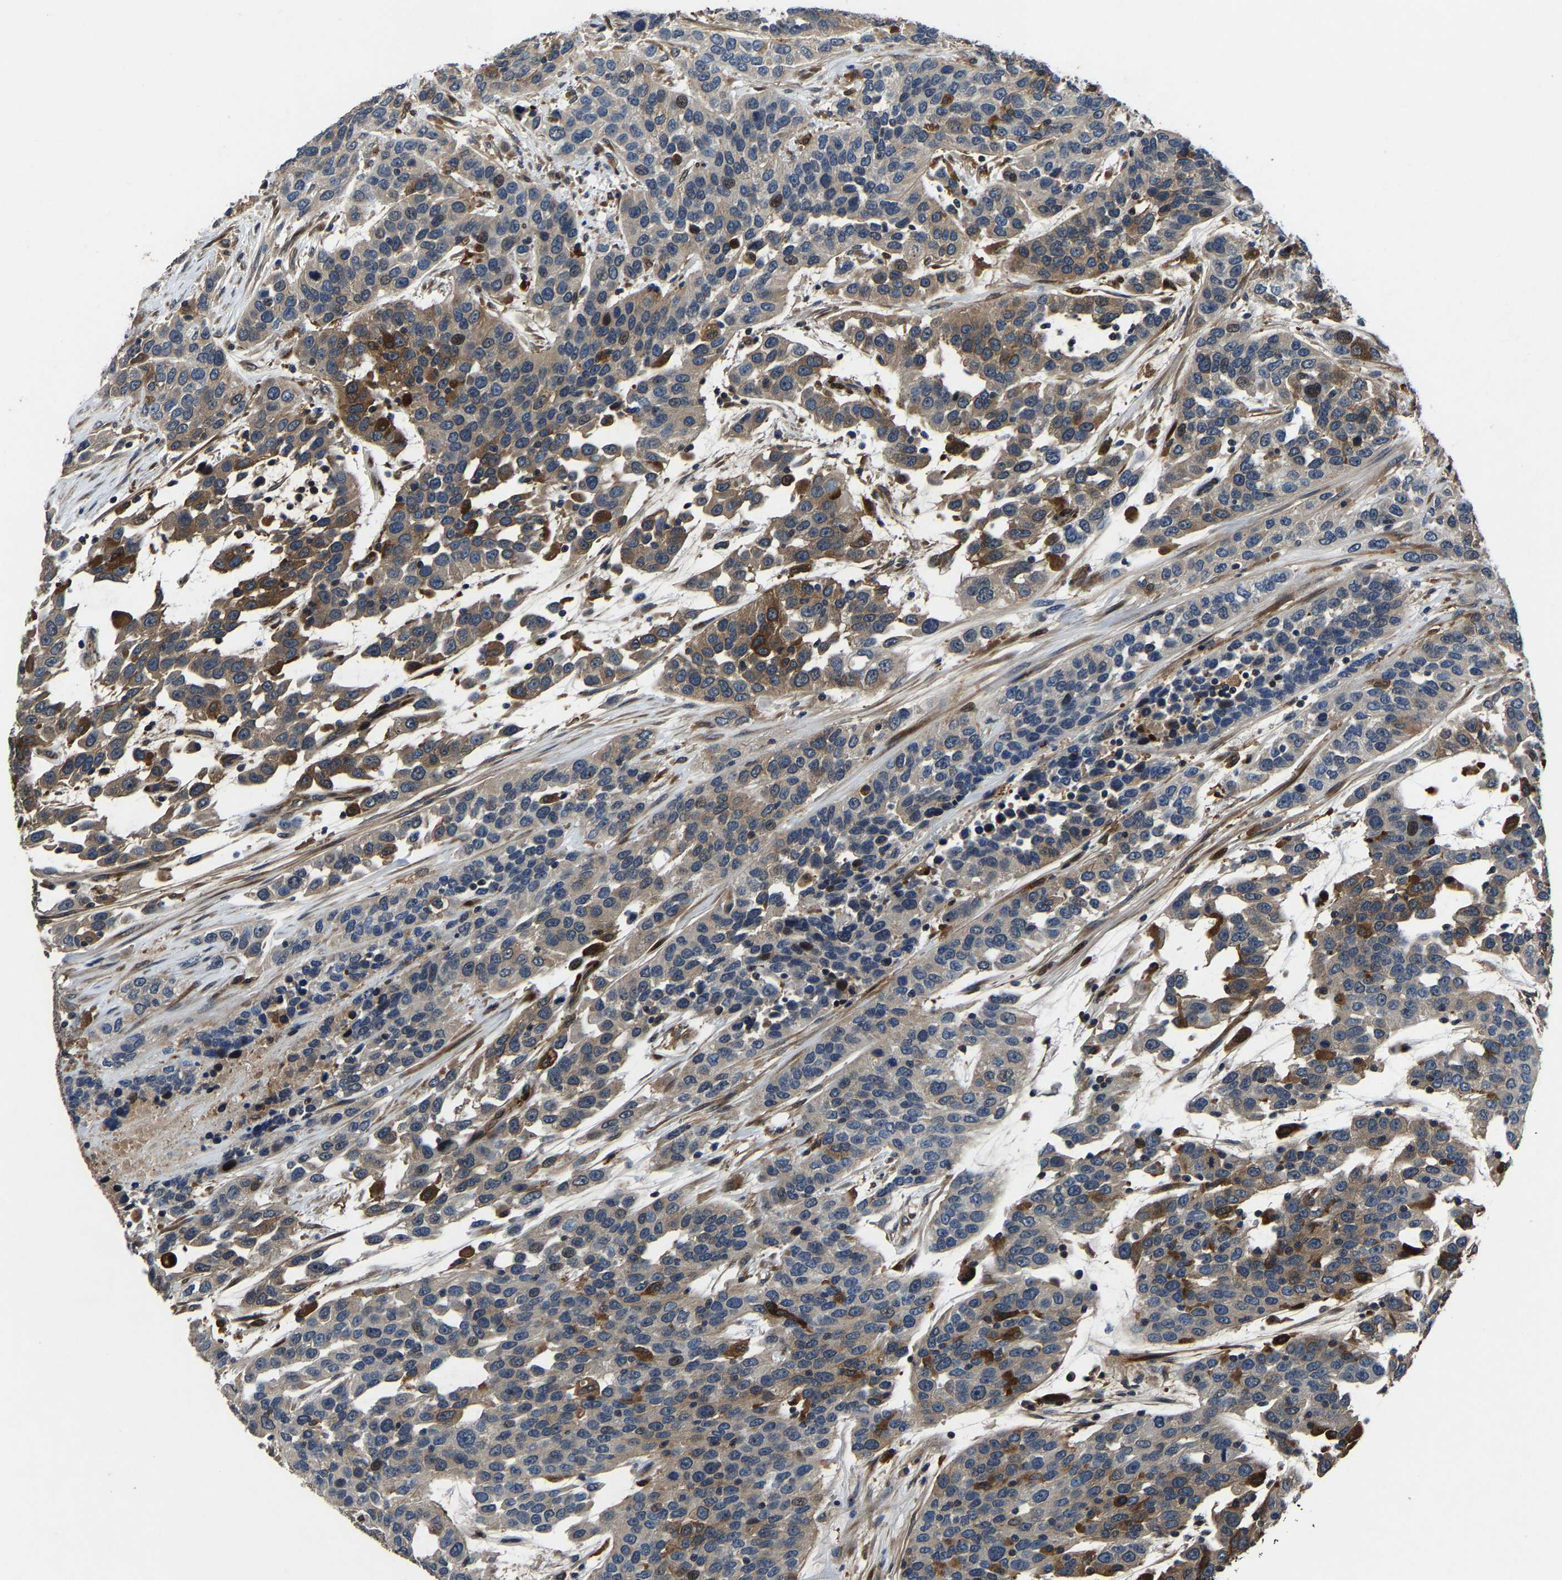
{"staining": {"intensity": "moderate", "quantity": "25%-75%", "location": "cytoplasmic/membranous"}, "tissue": "urothelial cancer", "cell_type": "Tumor cells", "image_type": "cancer", "snomed": [{"axis": "morphology", "description": "Urothelial carcinoma, High grade"}, {"axis": "topography", "description": "Urinary bladder"}], "caption": "The micrograph shows staining of urothelial carcinoma (high-grade), revealing moderate cytoplasmic/membranous protein staining (brown color) within tumor cells. (DAB IHC with brightfield microscopy, high magnification).", "gene": "PCNX2", "patient": {"sex": "female", "age": 80}}